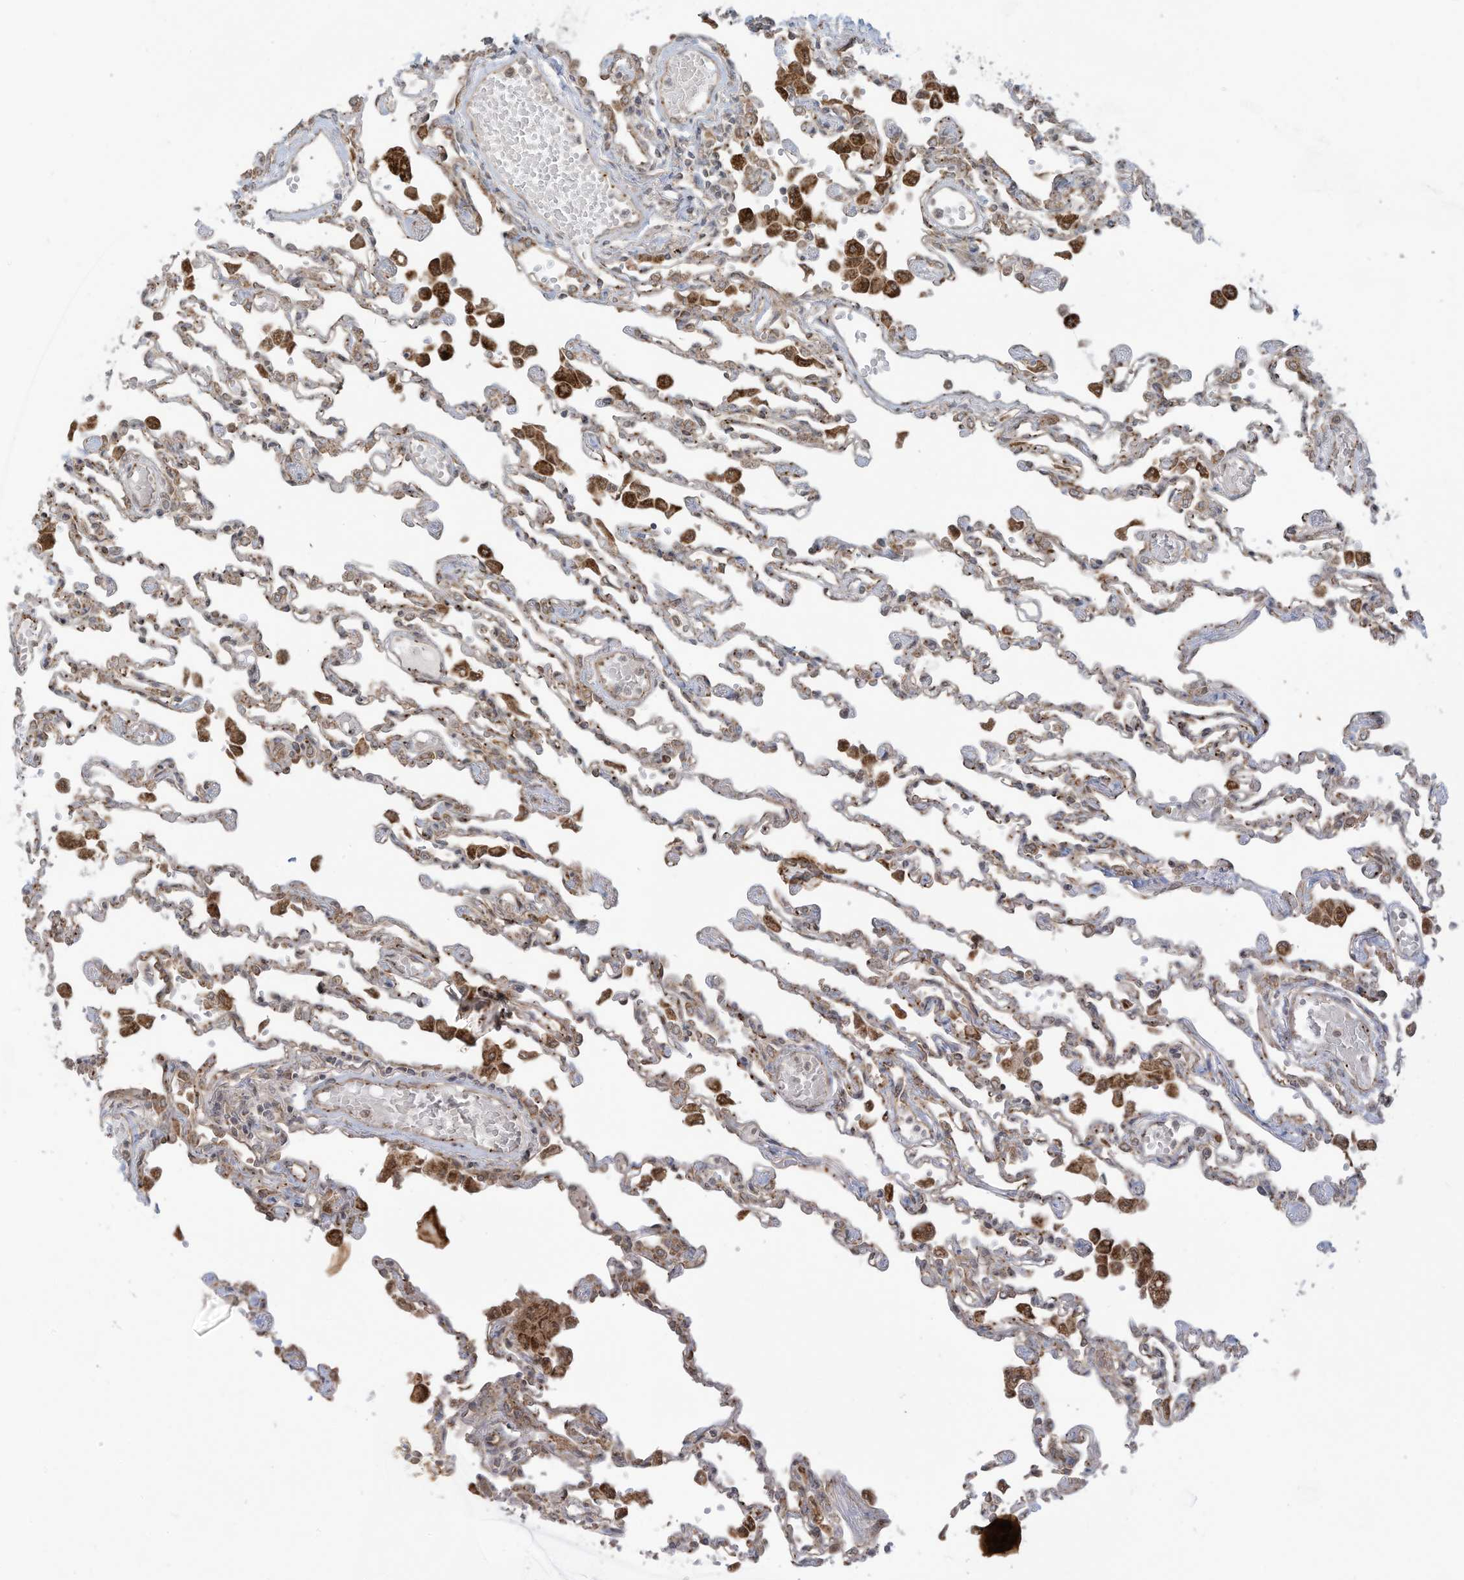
{"staining": {"intensity": "moderate", "quantity": "<25%", "location": "cytoplasmic/membranous"}, "tissue": "lung", "cell_type": "Alveolar cells", "image_type": "normal", "snomed": [{"axis": "morphology", "description": "Normal tissue, NOS"}, {"axis": "topography", "description": "Bronchus"}, {"axis": "topography", "description": "Lung"}], "caption": "IHC micrograph of normal lung stained for a protein (brown), which reveals low levels of moderate cytoplasmic/membranous staining in approximately <25% of alveolar cells.", "gene": "TRIM67", "patient": {"sex": "female", "age": 49}}